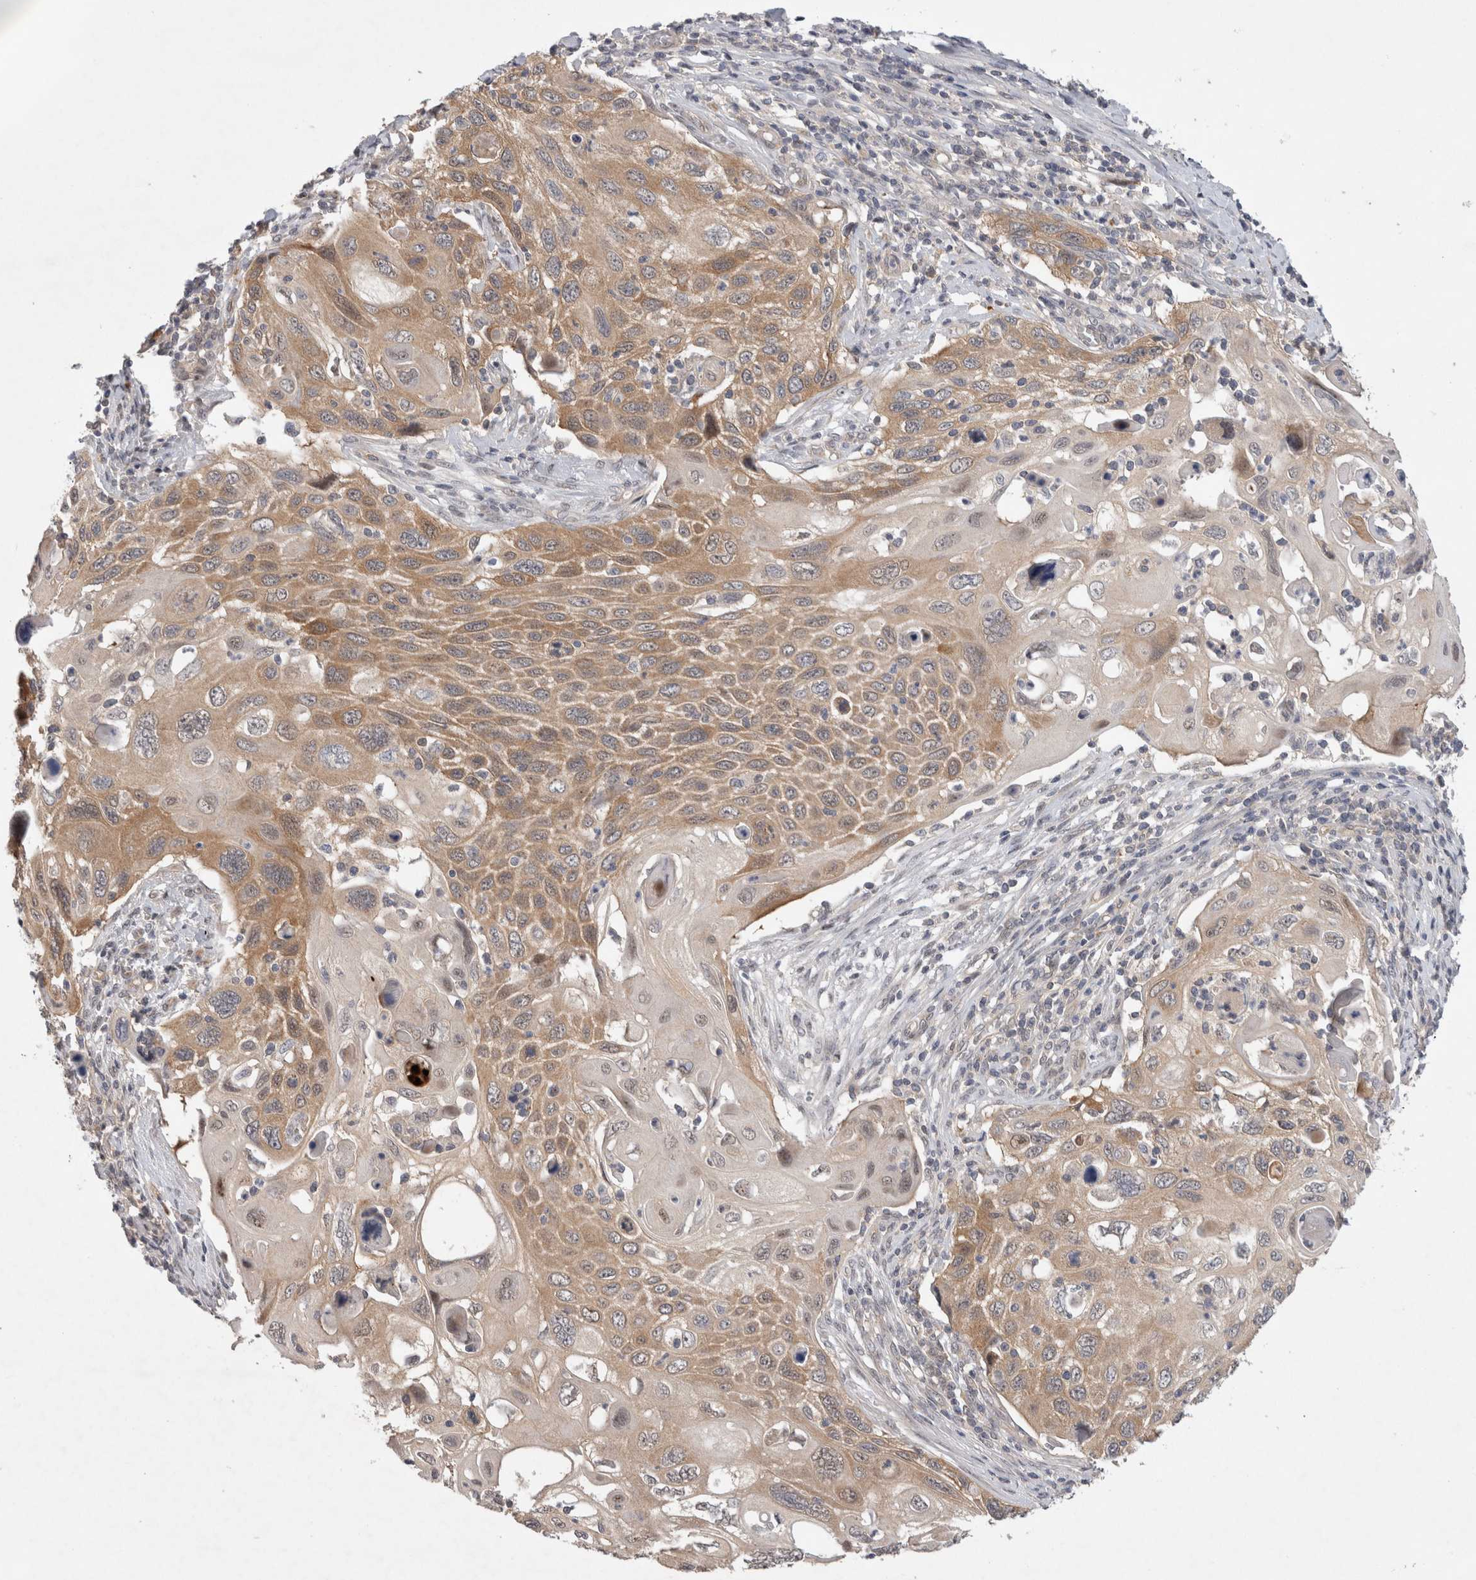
{"staining": {"intensity": "moderate", "quantity": ">75%", "location": "cytoplasmic/membranous"}, "tissue": "cervical cancer", "cell_type": "Tumor cells", "image_type": "cancer", "snomed": [{"axis": "morphology", "description": "Squamous cell carcinoma, NOS"}, {"axis": "topography", "description": "Cervix"}], "caption": "Immunohistochemical staining of human cervical squamous cell carcinoma demonstrates moderate cytoplasmic/membranous protein expression in approximately >75% of tumor cells.", "gene": "CERS3", "patient": {"sex": "female", "age": 70}}